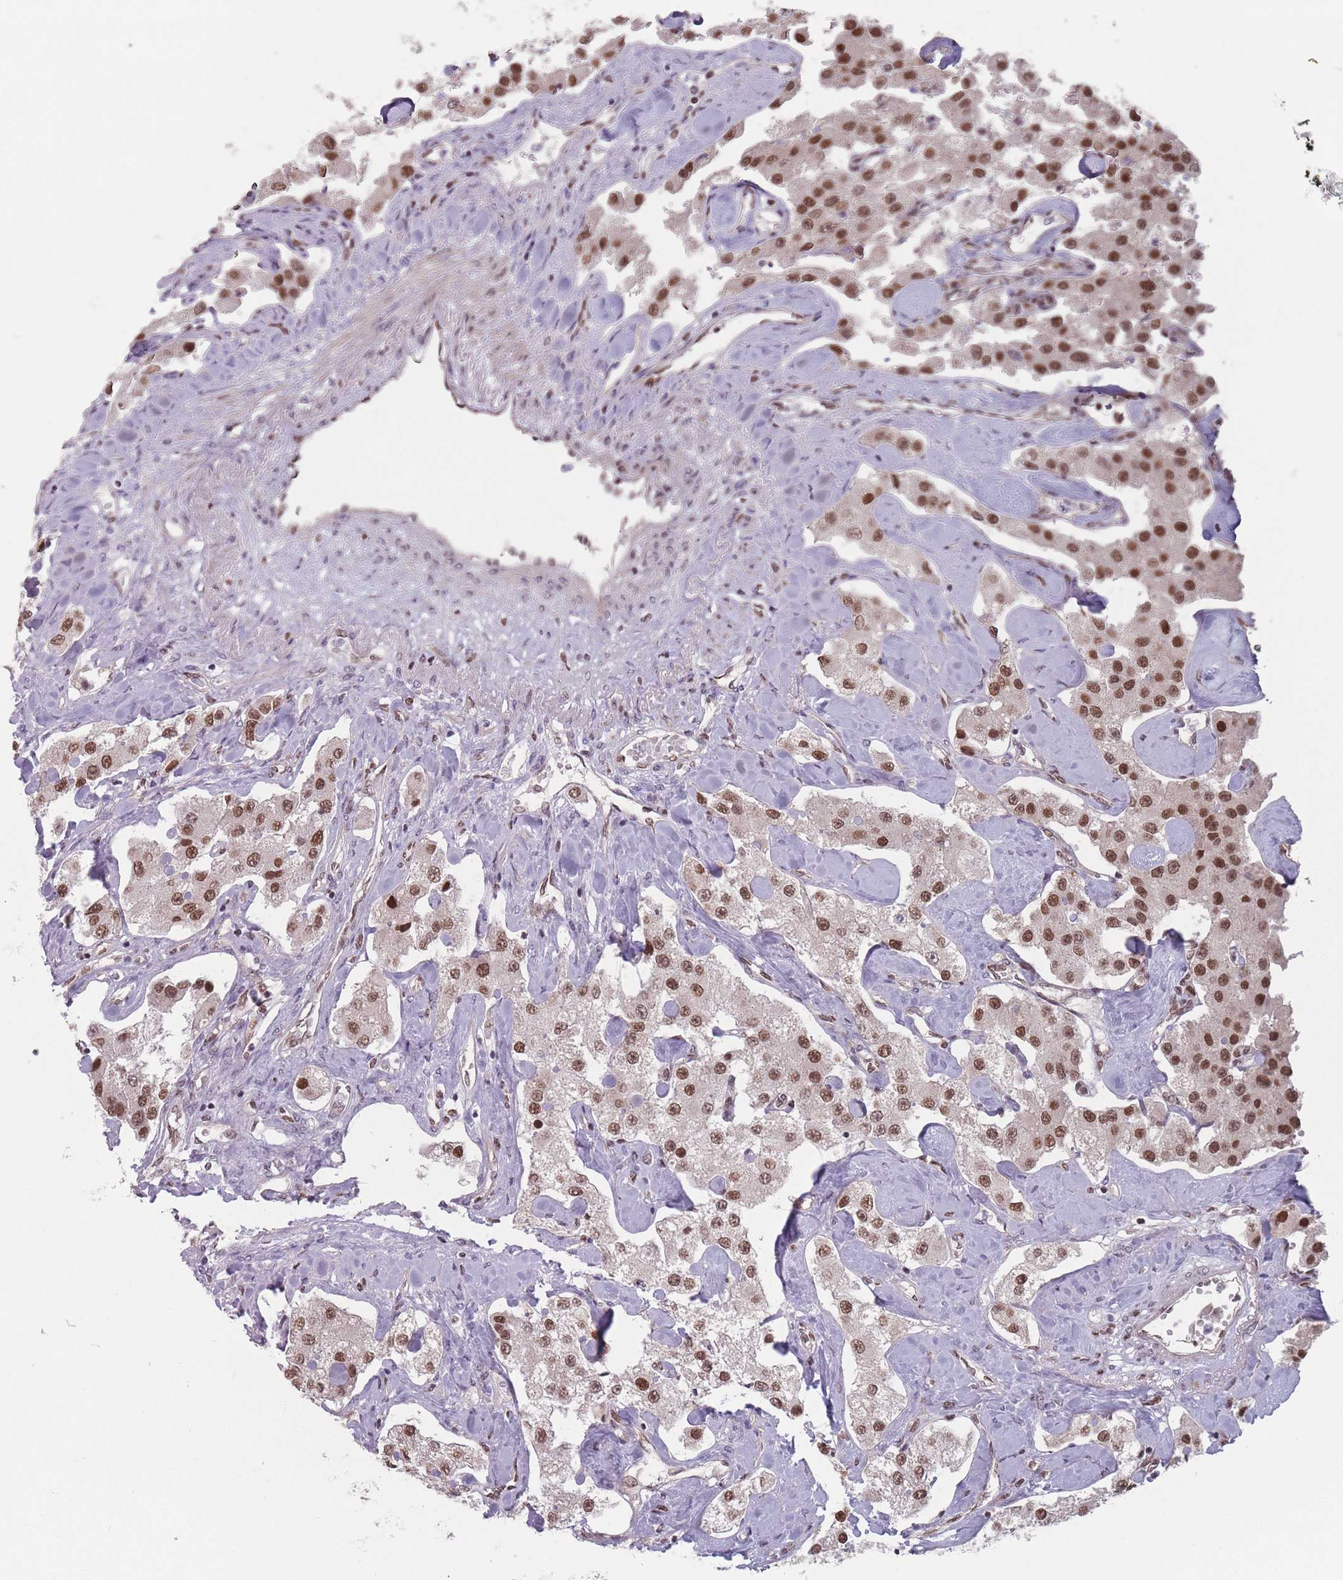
{"staining": {"intensity": "strong", "quantity": ">75%", "location": "nuclear"}, "tissue": "carcinoid", "cell_type": "Tumor cells", "image_type": "cancer", "snomed": [{"axis": "morphology", "description": "Carcinoid, malignant, NOS"}, {"axis": "topography", "description": "Pancreas"}], "caption": "Immunohistochemistry (IHC) of human carcinoid shows high levels of strong nuclear positivity in about >75% of tumor cells.", "gene": "SH3BGRL2", "patient": {"sex": "male", "age": 41}}